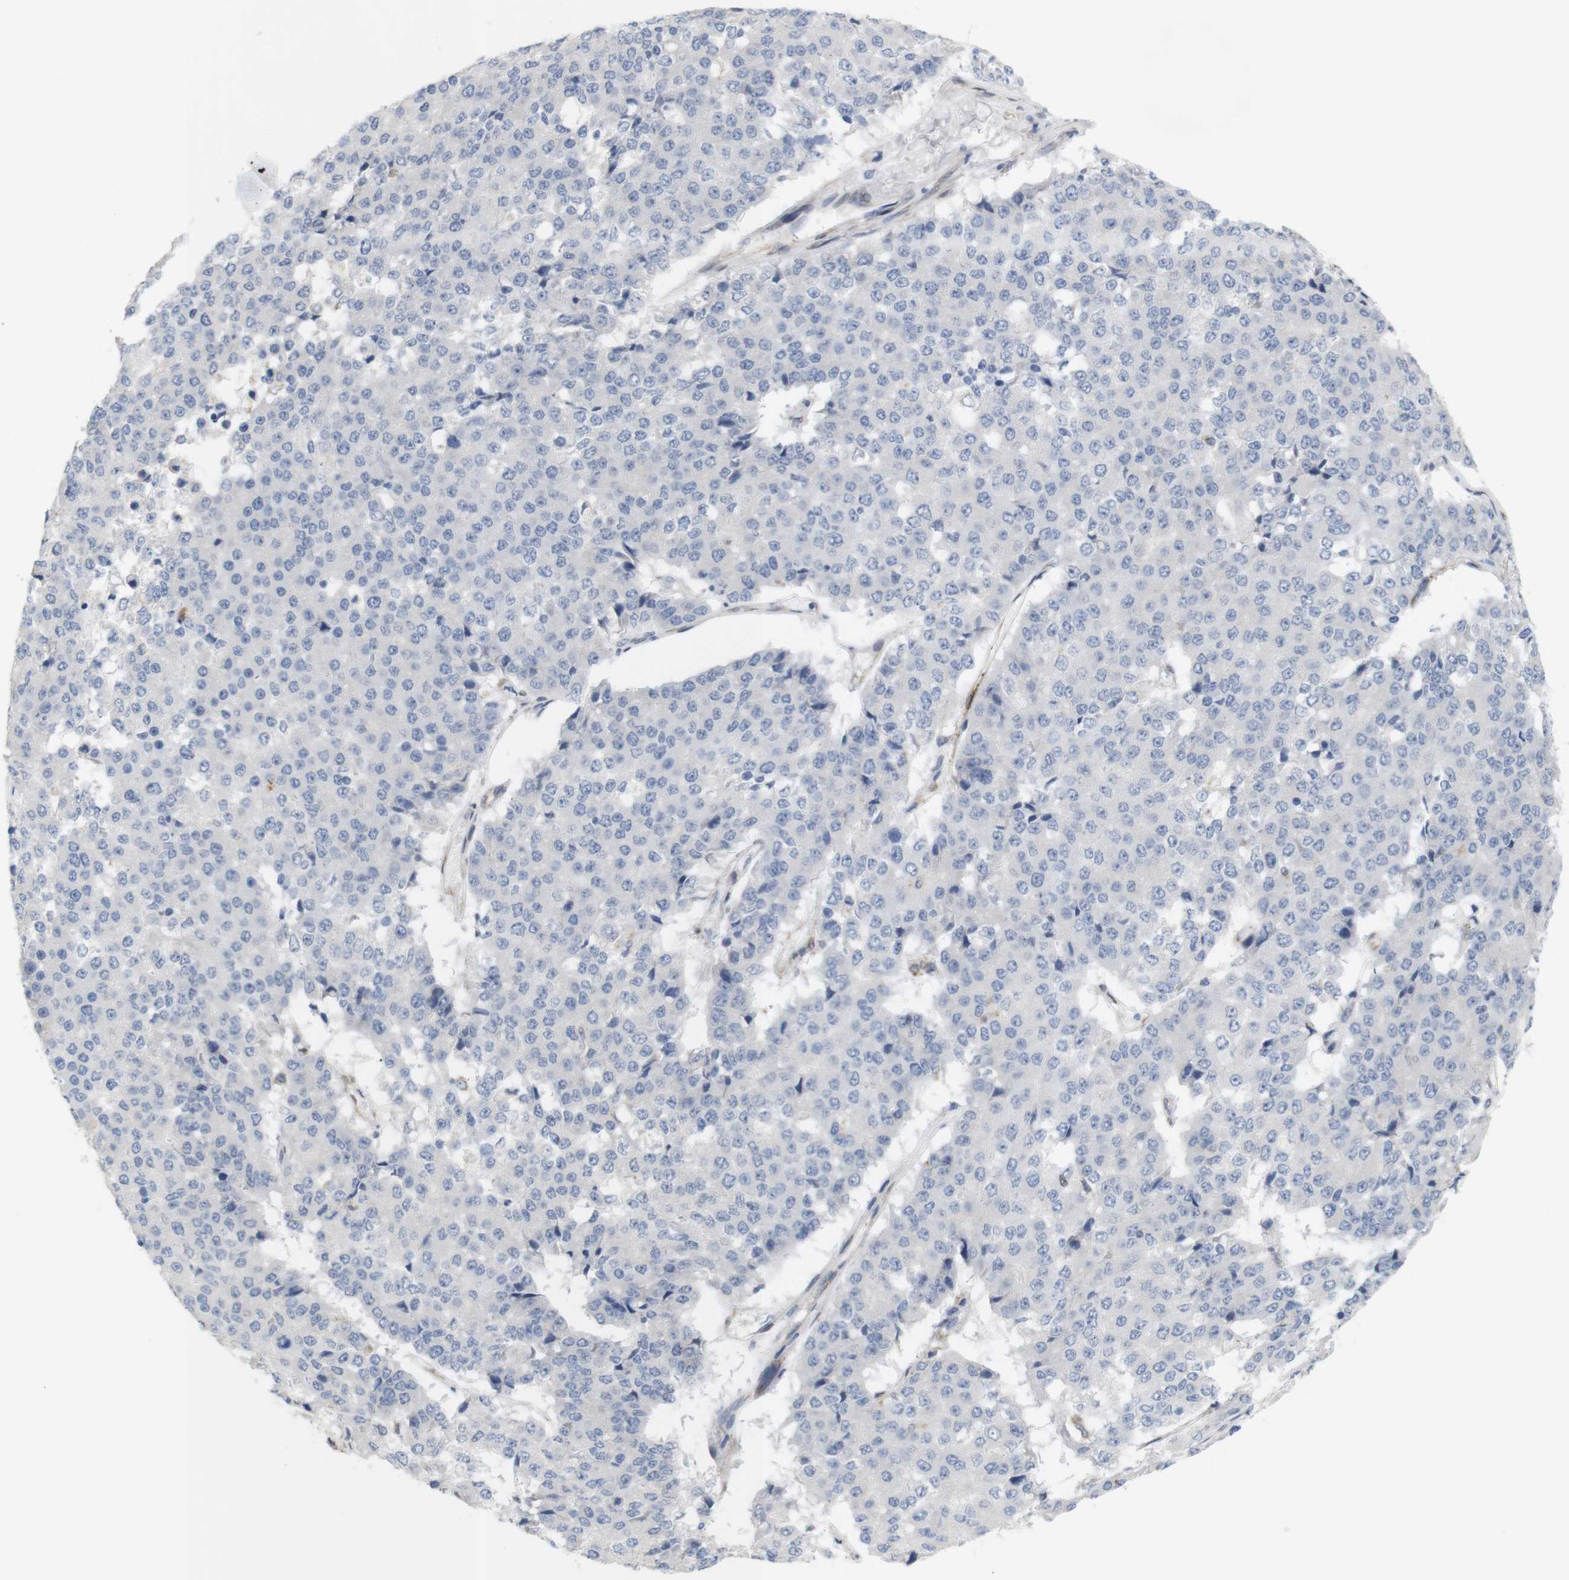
{"staining": {"intensity": "negative", "quantity": "none", "location": "none"}, "tissue": "pancreatic cancer", "cell_type": "Tumor cells", "image_type": "cancer", "snomed": [{"axis": "morphology", "description": "Adenocarcinoma, NOS"}, {"axis": "topography", "description": "Pancreas"}], "caption": "Tumor cells show no significant protein staining in pancreatic adenocarcinoma.", "gene": "ITPR1", "patient": {"sex": "male", "age": 50}}